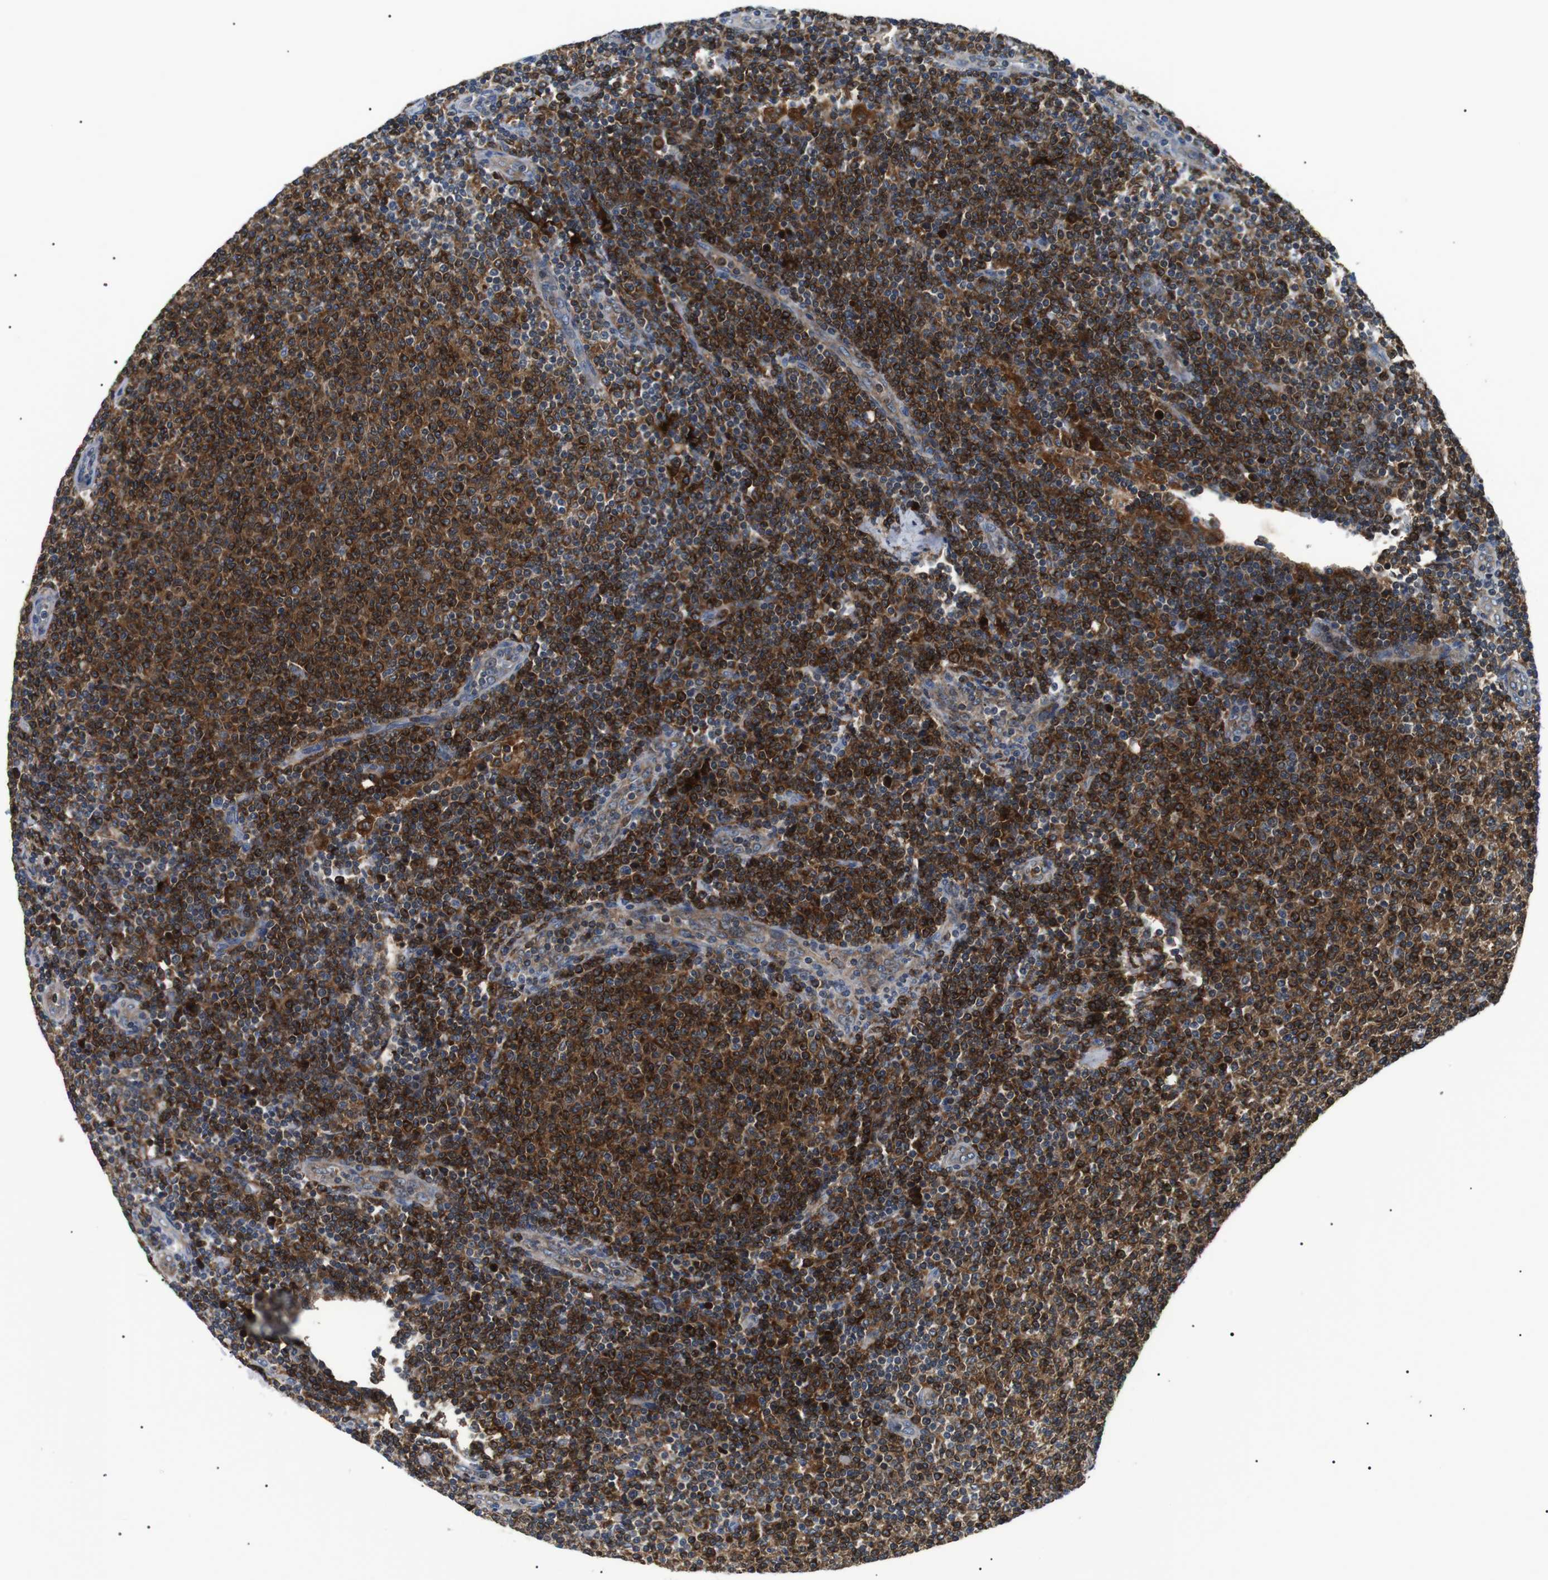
{"staining": {"intensity": "strong", "quantity": ">75%", "location": "cytoplasmic/membranous"}, "tissue": "lymphoma", "cell_type": "Tumor cells", "image_type": "cancer", "snomed": [{"axis": "morphology", "description": "Malignant lymphoma, non-Hodgkin's type, Low grade"}, {"axis": "topography", "description": "Lymph node"}], "caption": "This image demonstrates immunohistochemistry staining of human lymphoma, with high strong cytoplasmic/membranous staining in about >75% of tumor cells.", "gene": "RAB9A", "patient": {"sex": "male", "age": 66}}